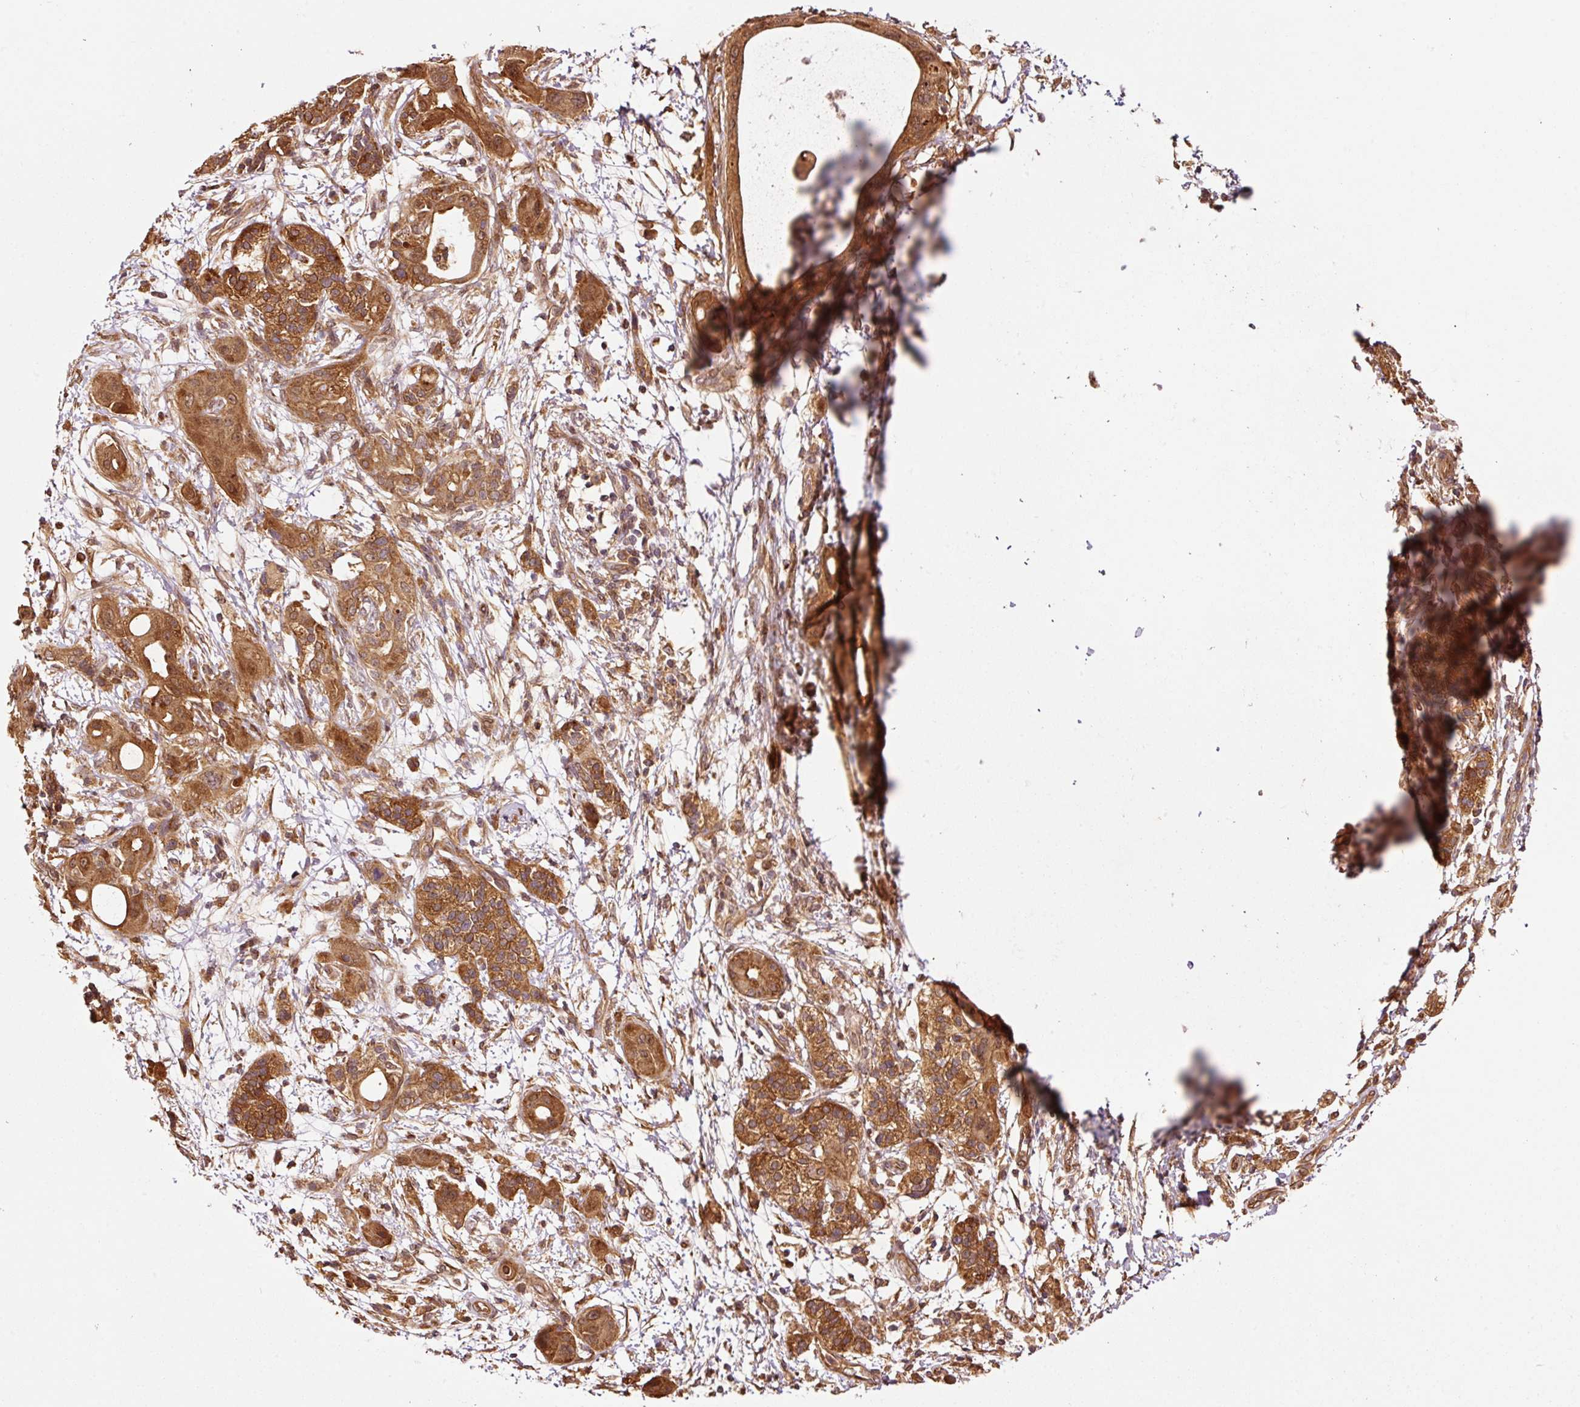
{"staining": {"intensity": "strong", "quantity": ">75%", "location": "cytoplasmic/membranous,nuclear"}, "tissue": "pancreatic cancer", "cell_type": "Tumor cells", "image_type": "cancer", "snomed": [{"axis": "morphology", "description": "Adenocarcinoma, NOS"}, {"axis": "topography", "description": "Pancreas"}], "caption": "Human pancreatic cancer stained for a protein (brown) exhibits strong cytoplasmic/membranous and nuclear positive staining in approximately >75% of tumor cells.", "gene": "OXER1", "patient": {"sex": "male", "age": 68}}